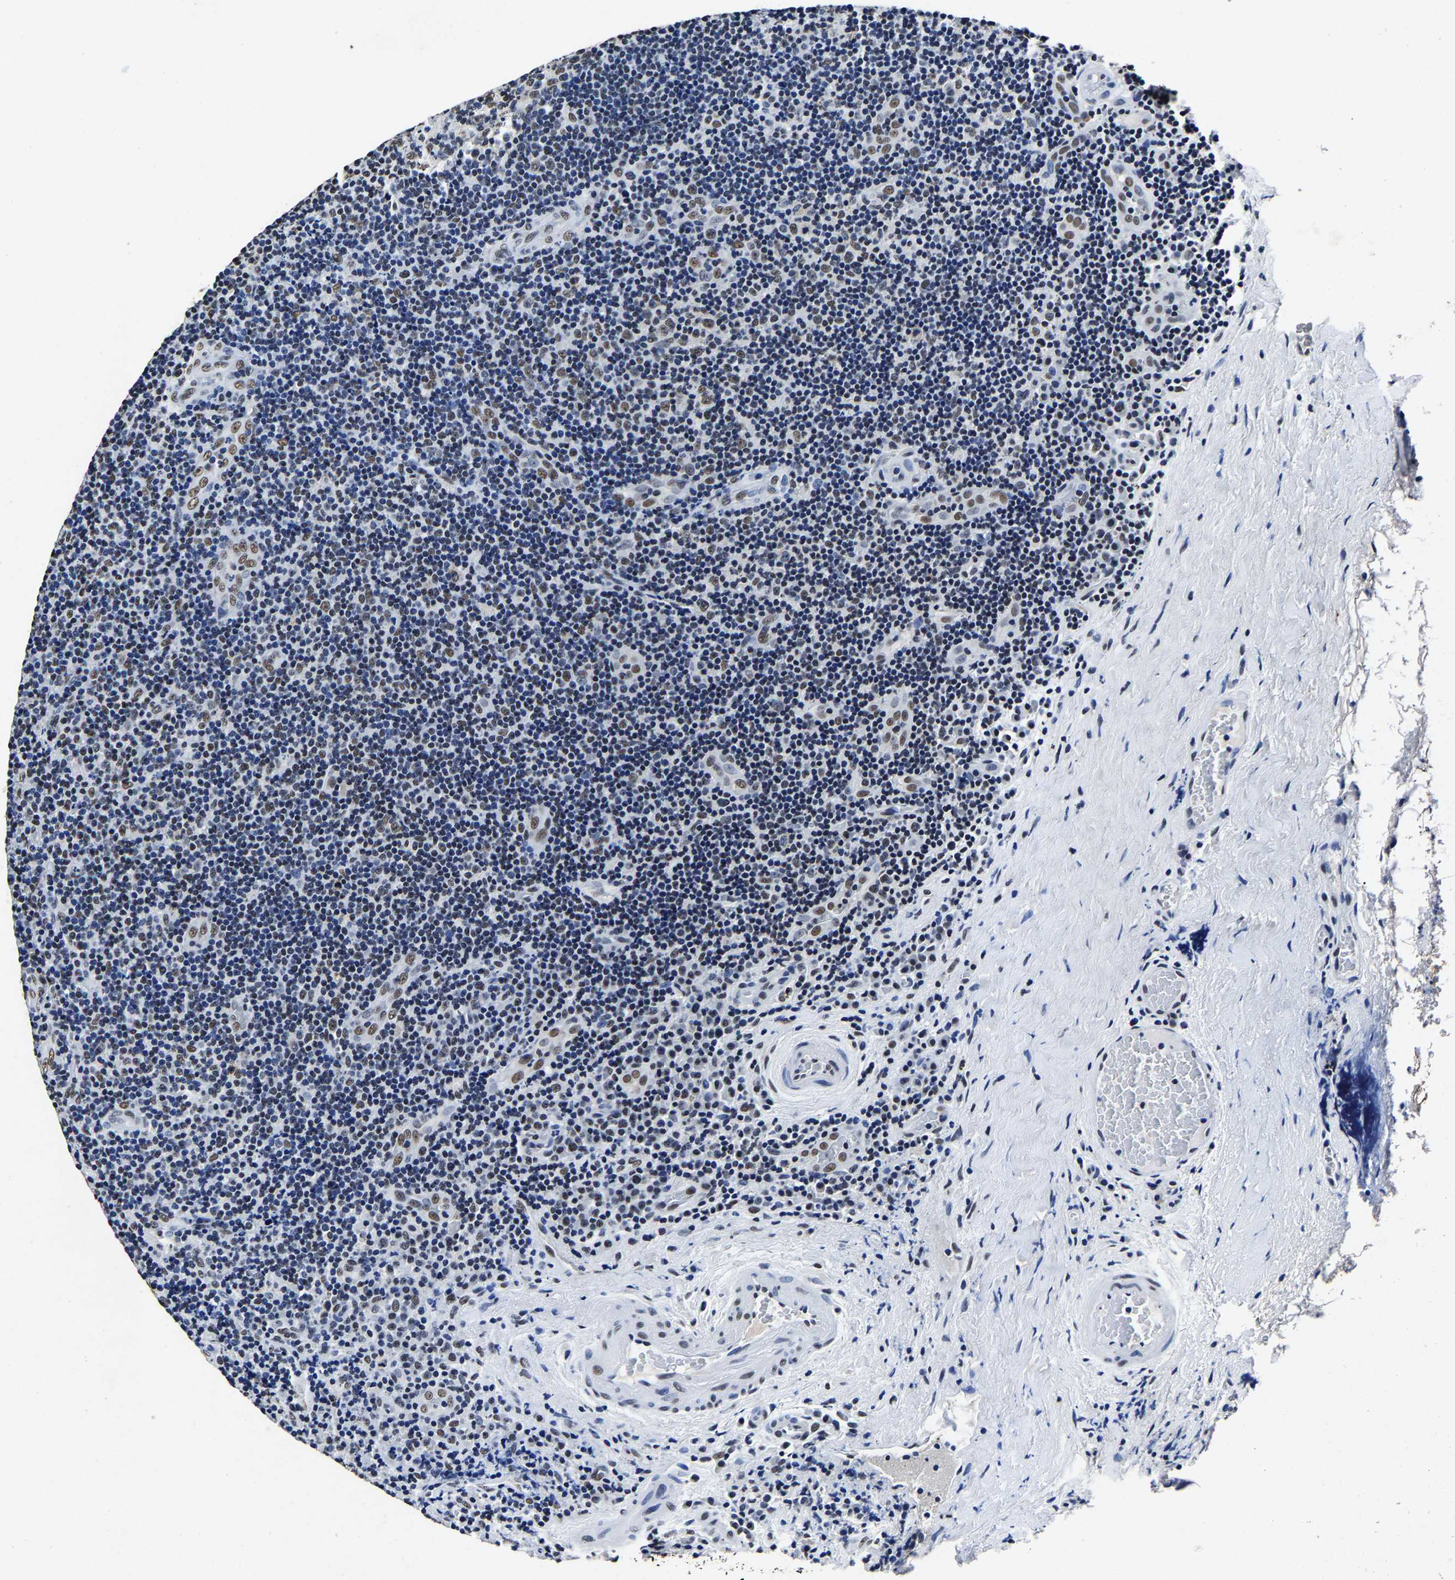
{"staining": {"intensity": "moderate", "quantity": "<25%", "location": "nuclear"}, "tissue": "lymphoma", "cell_type": "Tumor cells", "image_type": "cancer", "snomed": [{"axis": "morphology", "description": "Malignant lymphoma, non-Hodgkin's type, High grade"}, {"axis": "topography", "description": "Tonsil"}], "caption": "Immunohistochemical staining of high-grade malignant lymphoma, non-Hodgkin's type reveals low levels of moderate nuclear expression in about <25% of tumor cells.", "gene": "RBM45", "patient": {"sex": "female", "age": 36}}